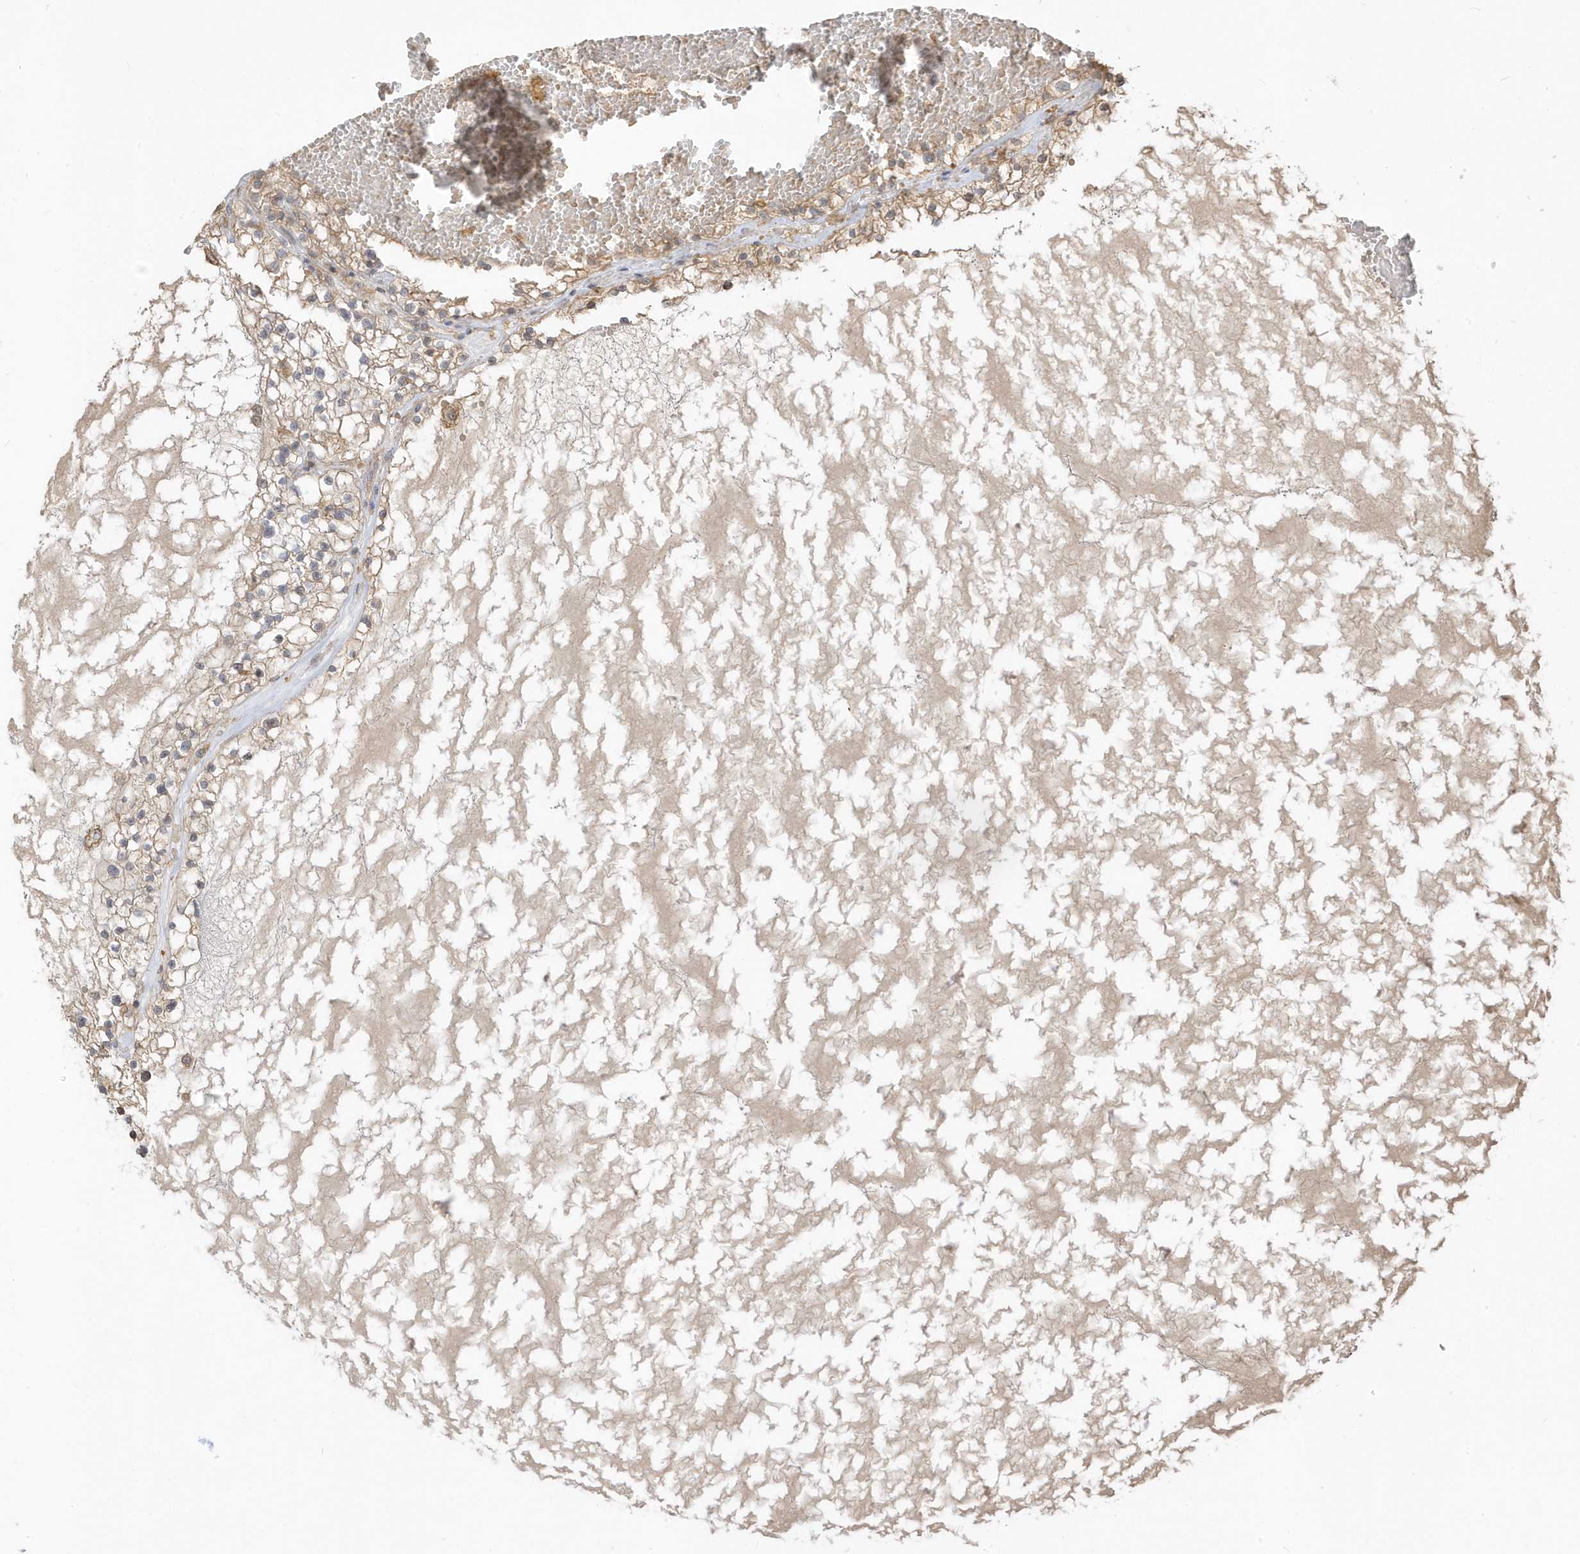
{"staining": {"intensity": "weak", "quantity": ">75%", "location": "cytoplasmic/membranous"}, "tissue": "renal cancer", "cell_type": "Tumor cells", "image_type": "cancer", "snomed": [{"axis": "morphology", "description": "Normal tissue, NOS"}, {"axis": "morphology", "description": "Adenocarcinoma, NOS"}, {"axis": "topography", "description": "Kidney"}], "caption": "Protein staining demonstrates weak cytoplasmic/membranous expression in about >75% of tumor cells in renal cancer.", "gene": "ZBTB8A", "patient": {"sex": "male", "age": 68}}